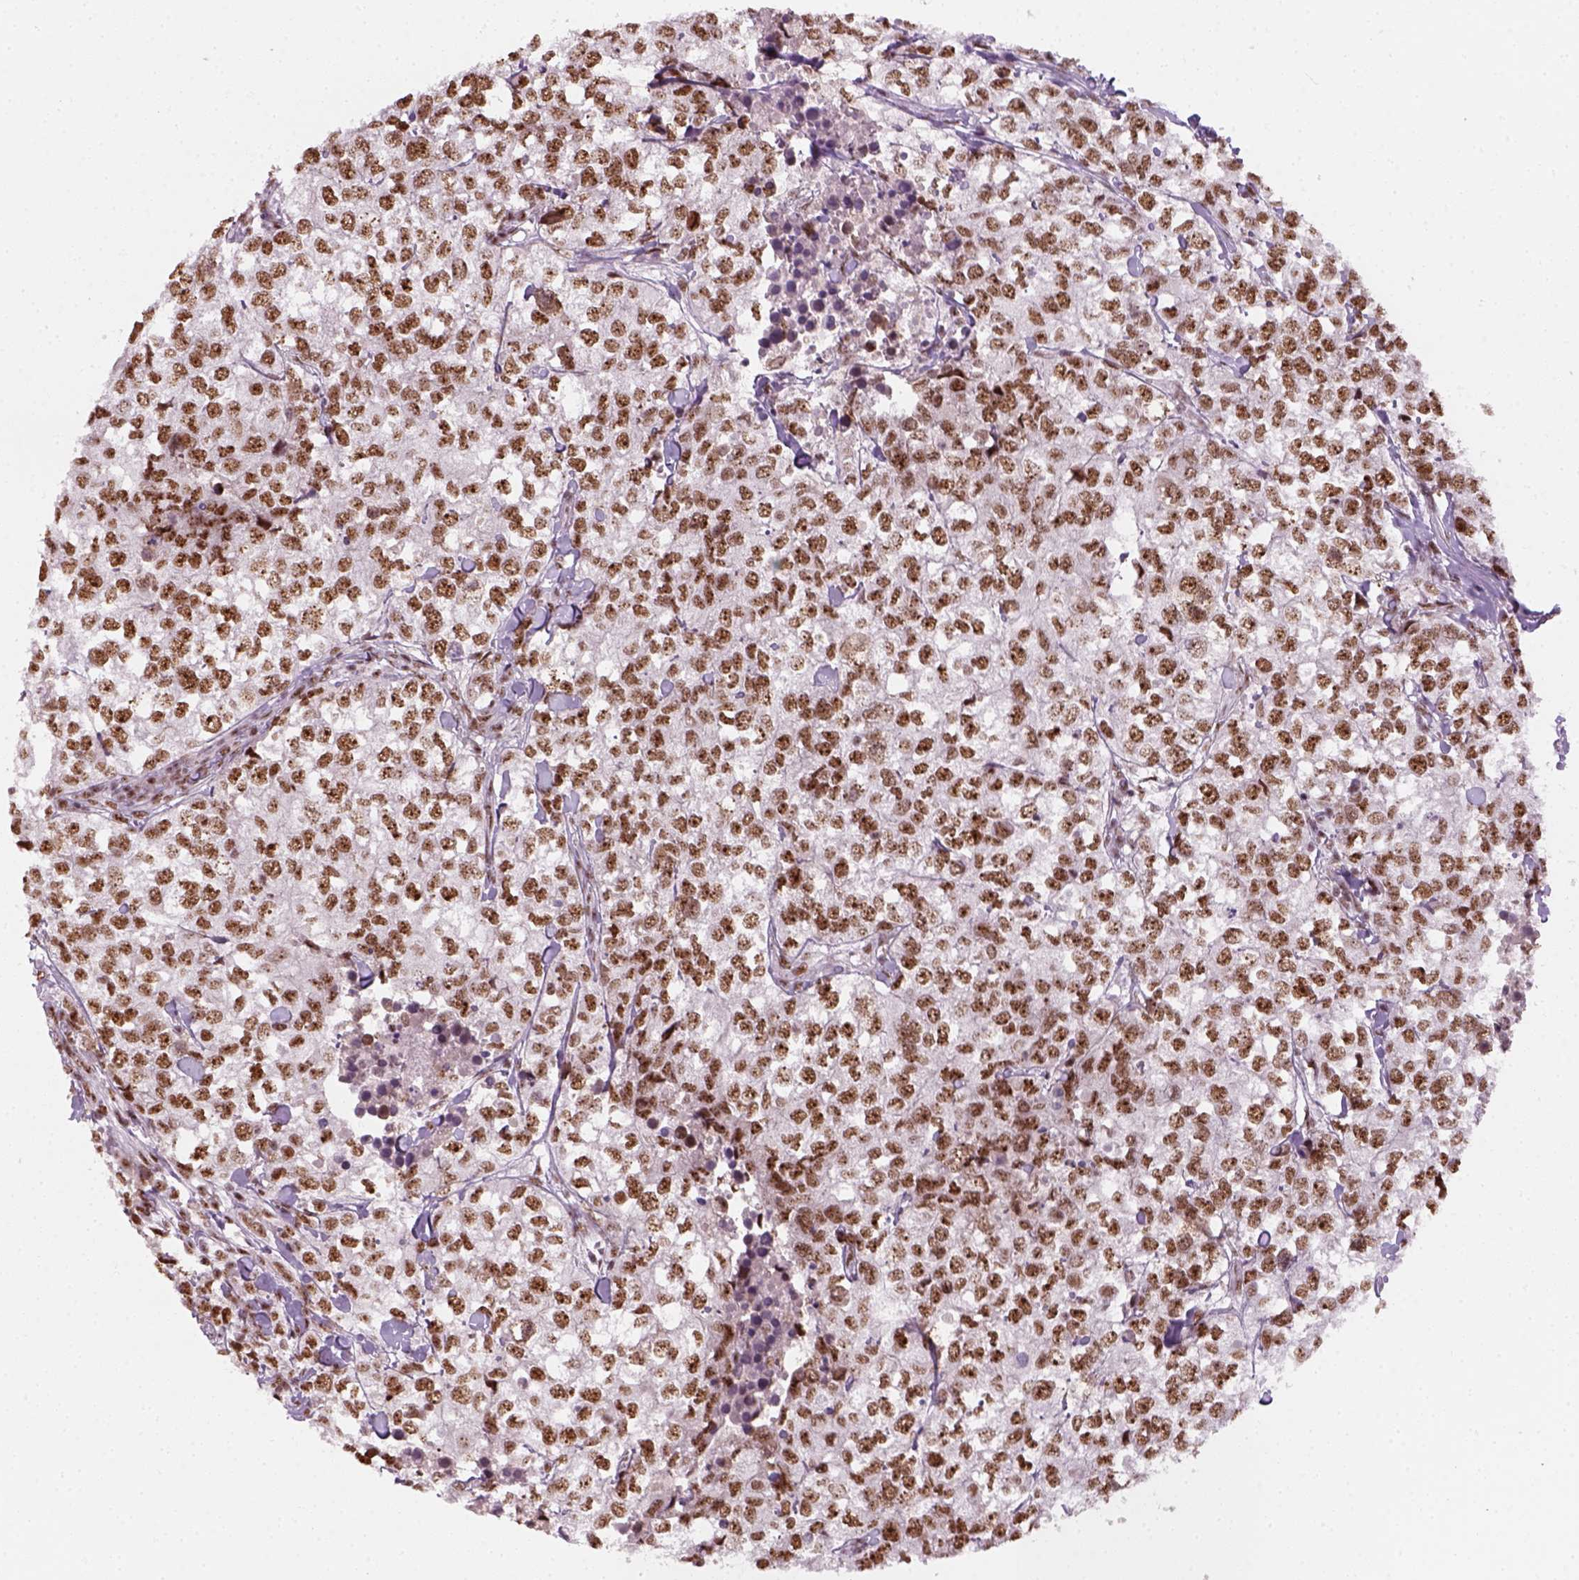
{"staining": {"intensity": "moderate", "quantity": ">75%", "location": "nuclear"}, "tissue": "breast cancer", "cell_type": "Tumor cells", "image_type": "cancer", "snomed": [{"axis": "morphology", "description": "Duct carcinoma"}, {"axis": "topography", "description": "Breast"}], "caption": "DAB (3,3'-diaminobenzidine) immunohistochemical staining of human intraductal carcinoma (breast) reveals moderate nuclear protein positivity in about >75% of tumor cells.", "gene": "GTF2F1", "patient": {"sex": "female", "age": 30}}